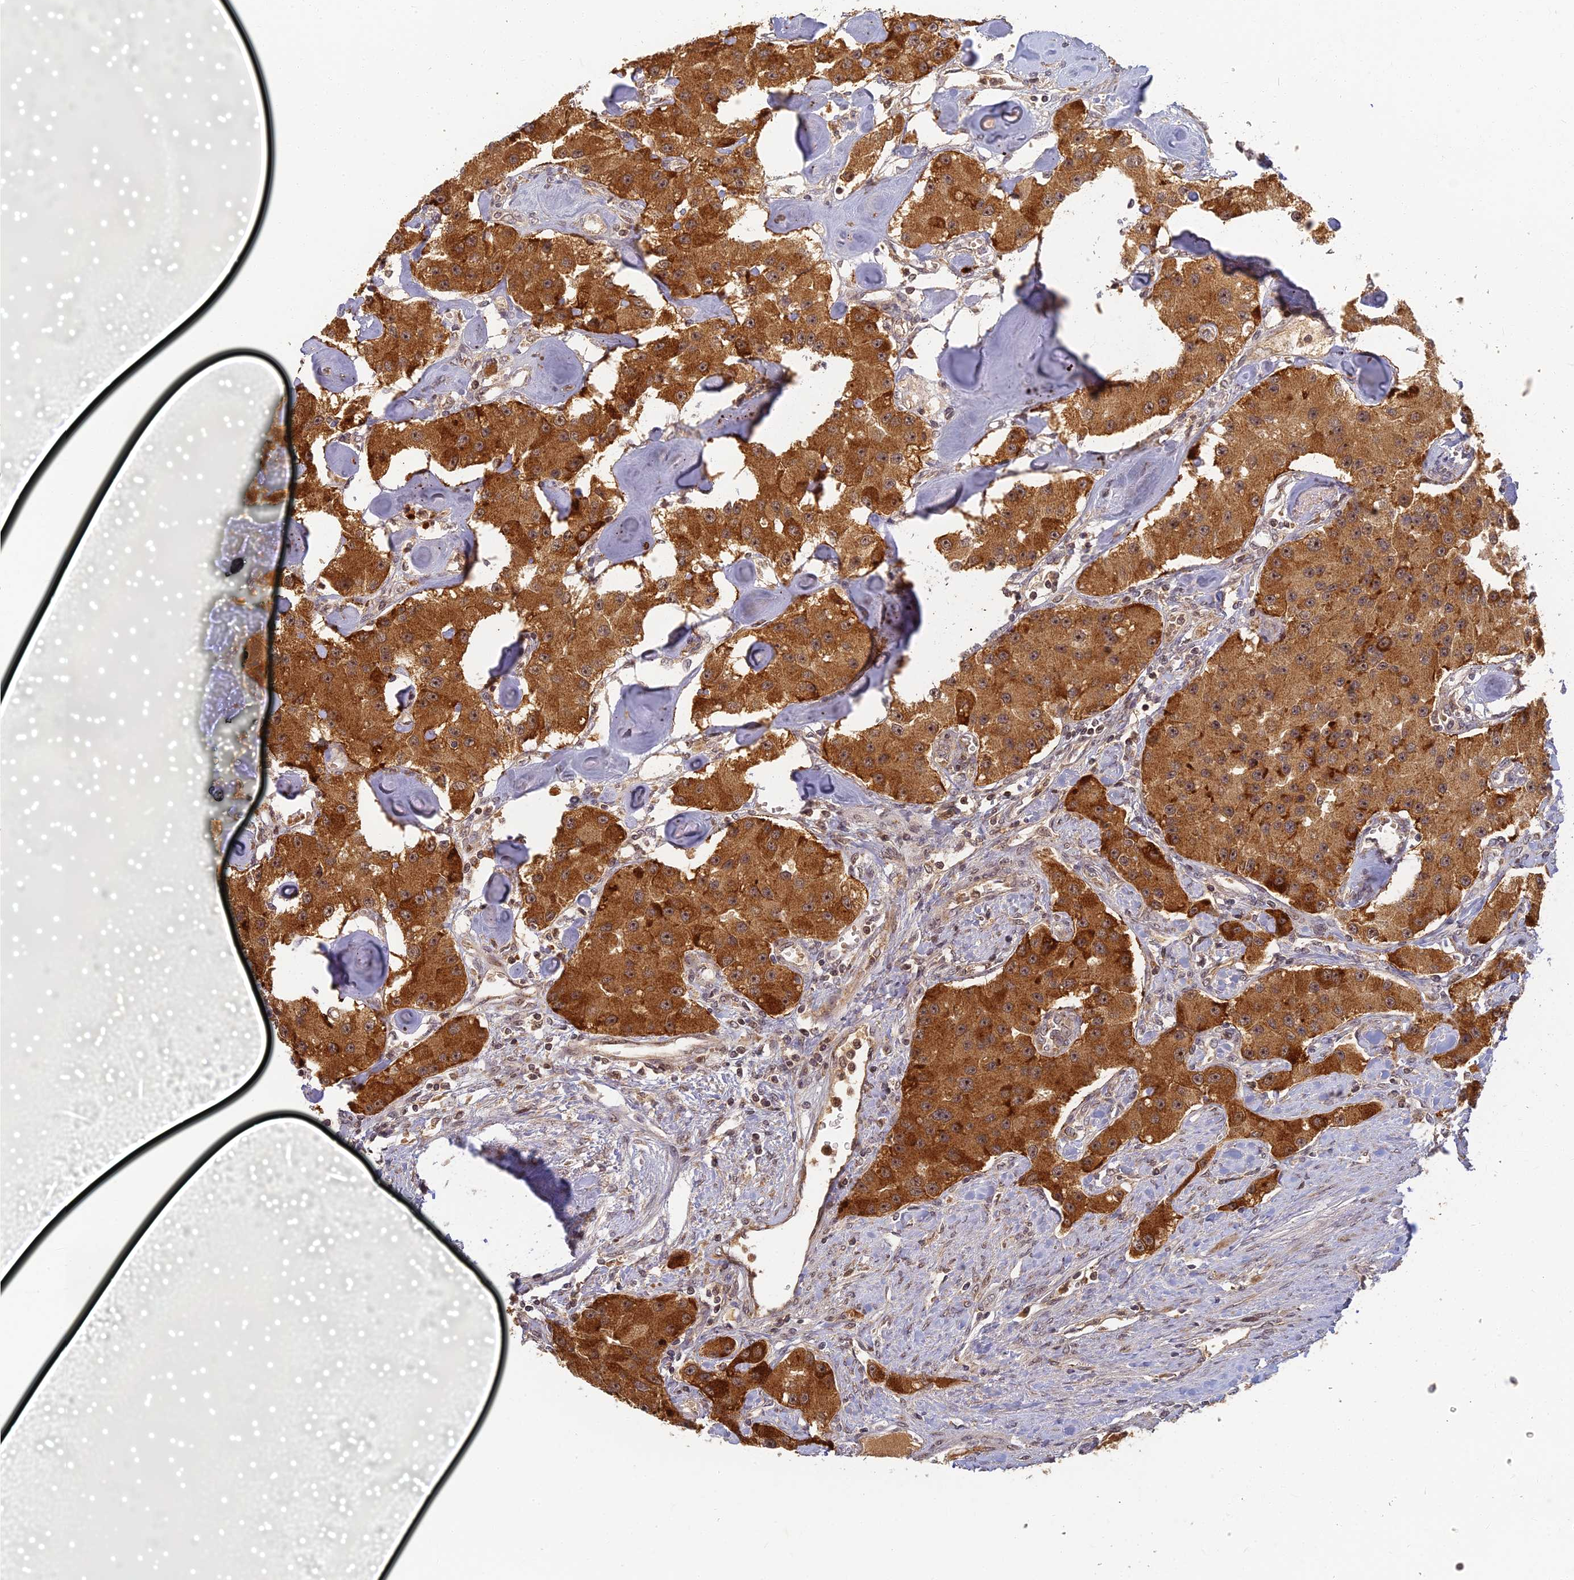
{"staining": {"intensity": "strong", "quantity": ">75%", "location": "cytoplasmic/membranous"}, "tissue": "carcinoid", "cell_type": "Tumor cells", "image_type": "cancer", "snomed": [{"axis": "morphology", "description": "Carcinoid, malignant, NOS"}, {"axis": "topography", "description": "Pancreas"}], "caption": "IHC of carcinoid demonstrates high levels of strong cytoplasmic/membranous expression in about >75% of tumor cells. Using DAB (3,3'-diaminobenzidine) (brown) and hematoxylin (blue) stains, captured at high magnification using brightfield microscopy.", "gene": "RGL3", "patient": {"sex": "male", "age": 41}}